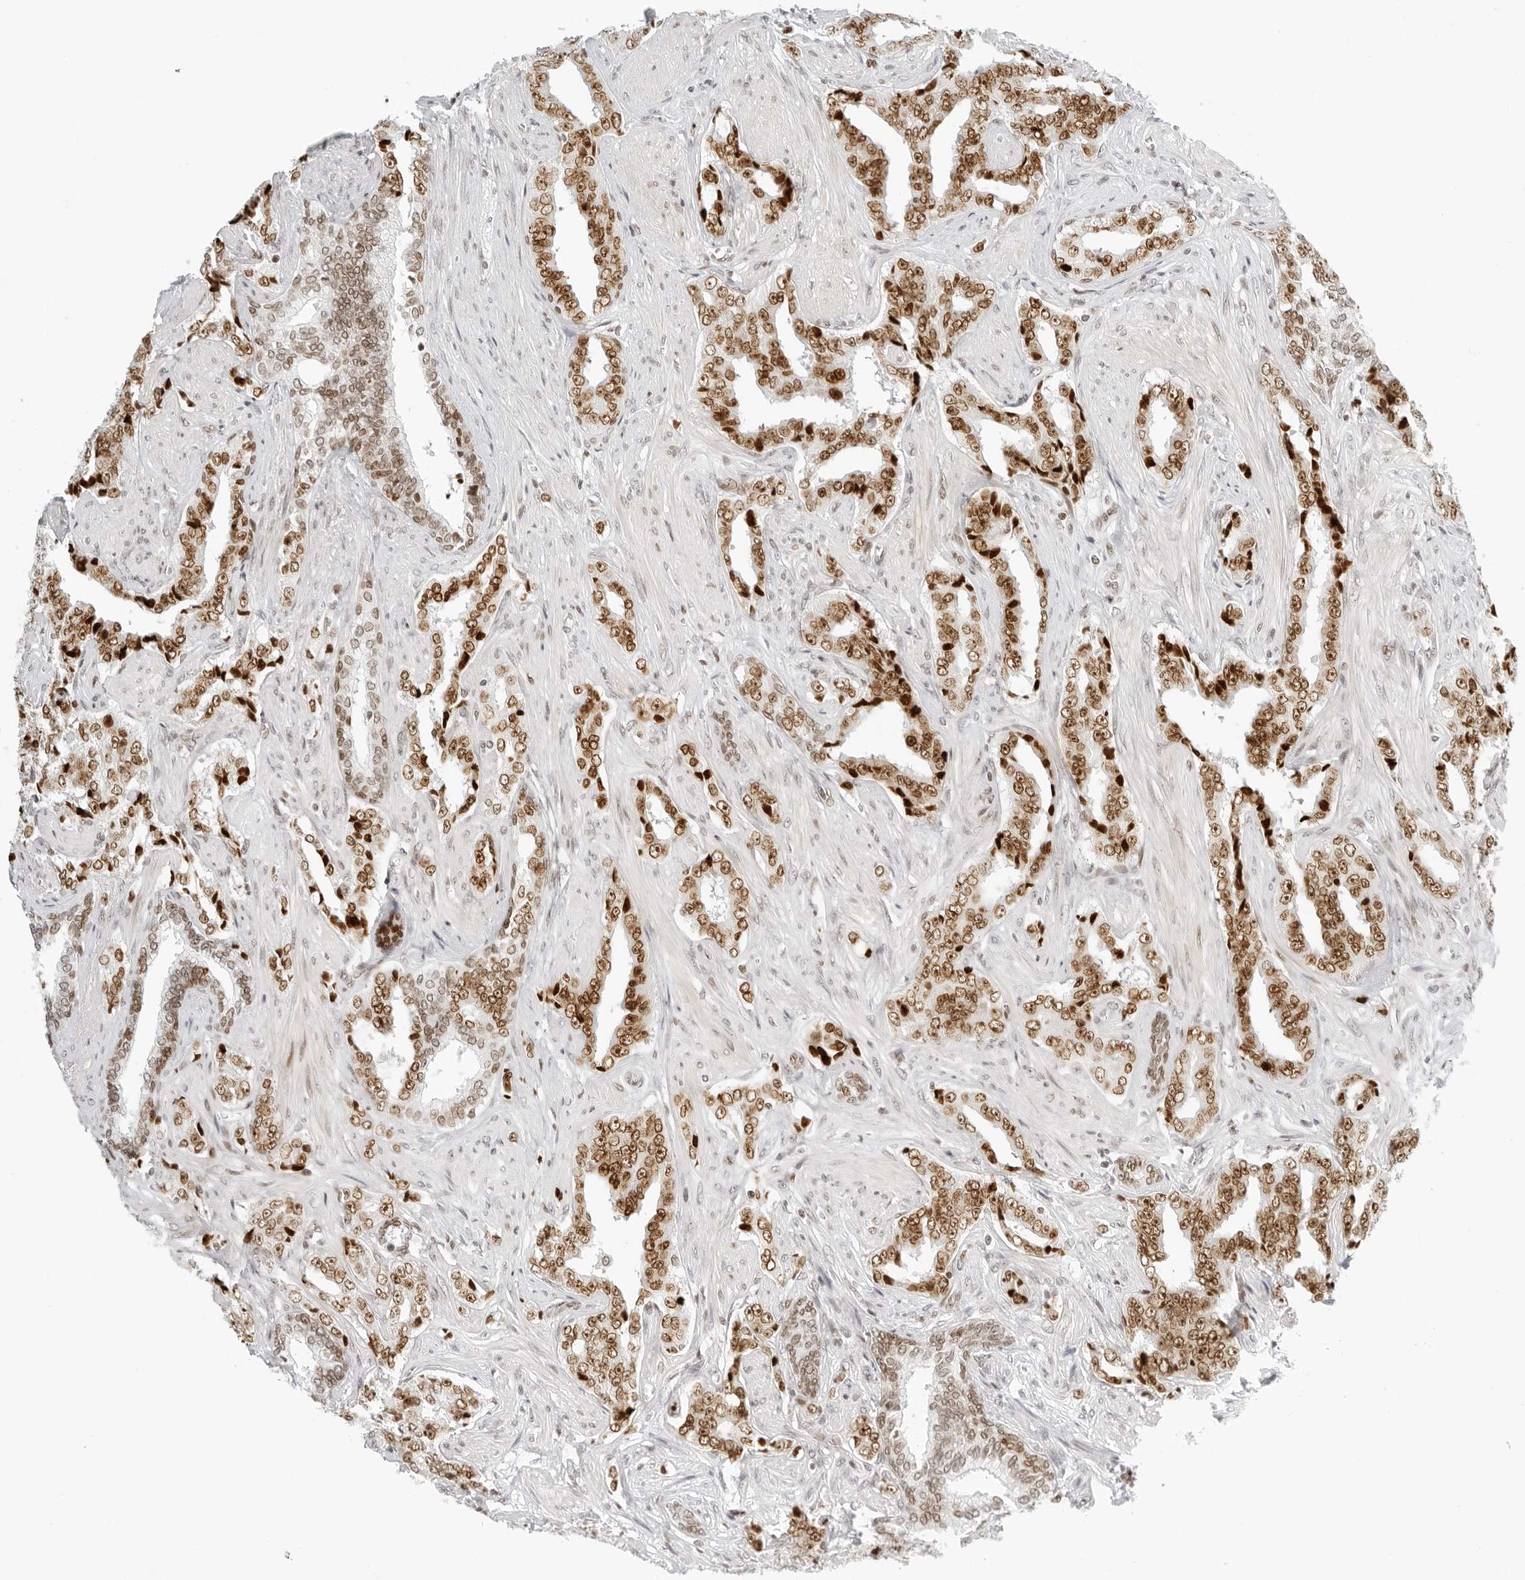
{"staining": {"intensity": "moderate", "quantity": ">75%", "location": "nuclear"}, "tissue": "prostate cancer", "cell_type": "Tumor cells", "image_type": "cancer", "snomed": [{"axis": "morphology", "description": "Adenocarcinoma, High grade"}, {"axis": "topography", "description": "Prostate"}], "caption": "The histopathology image reveals immunohistochemical staining of adenocarcinoma (high-grade) (prostate). There is moderate nuclear staining is seen in approximately >75% of tumor cells. (Brightfield microscopy of DAB IHC at high magnification).", "gene": "RCC1", "patient": {"sex": "male", "age": 71}}